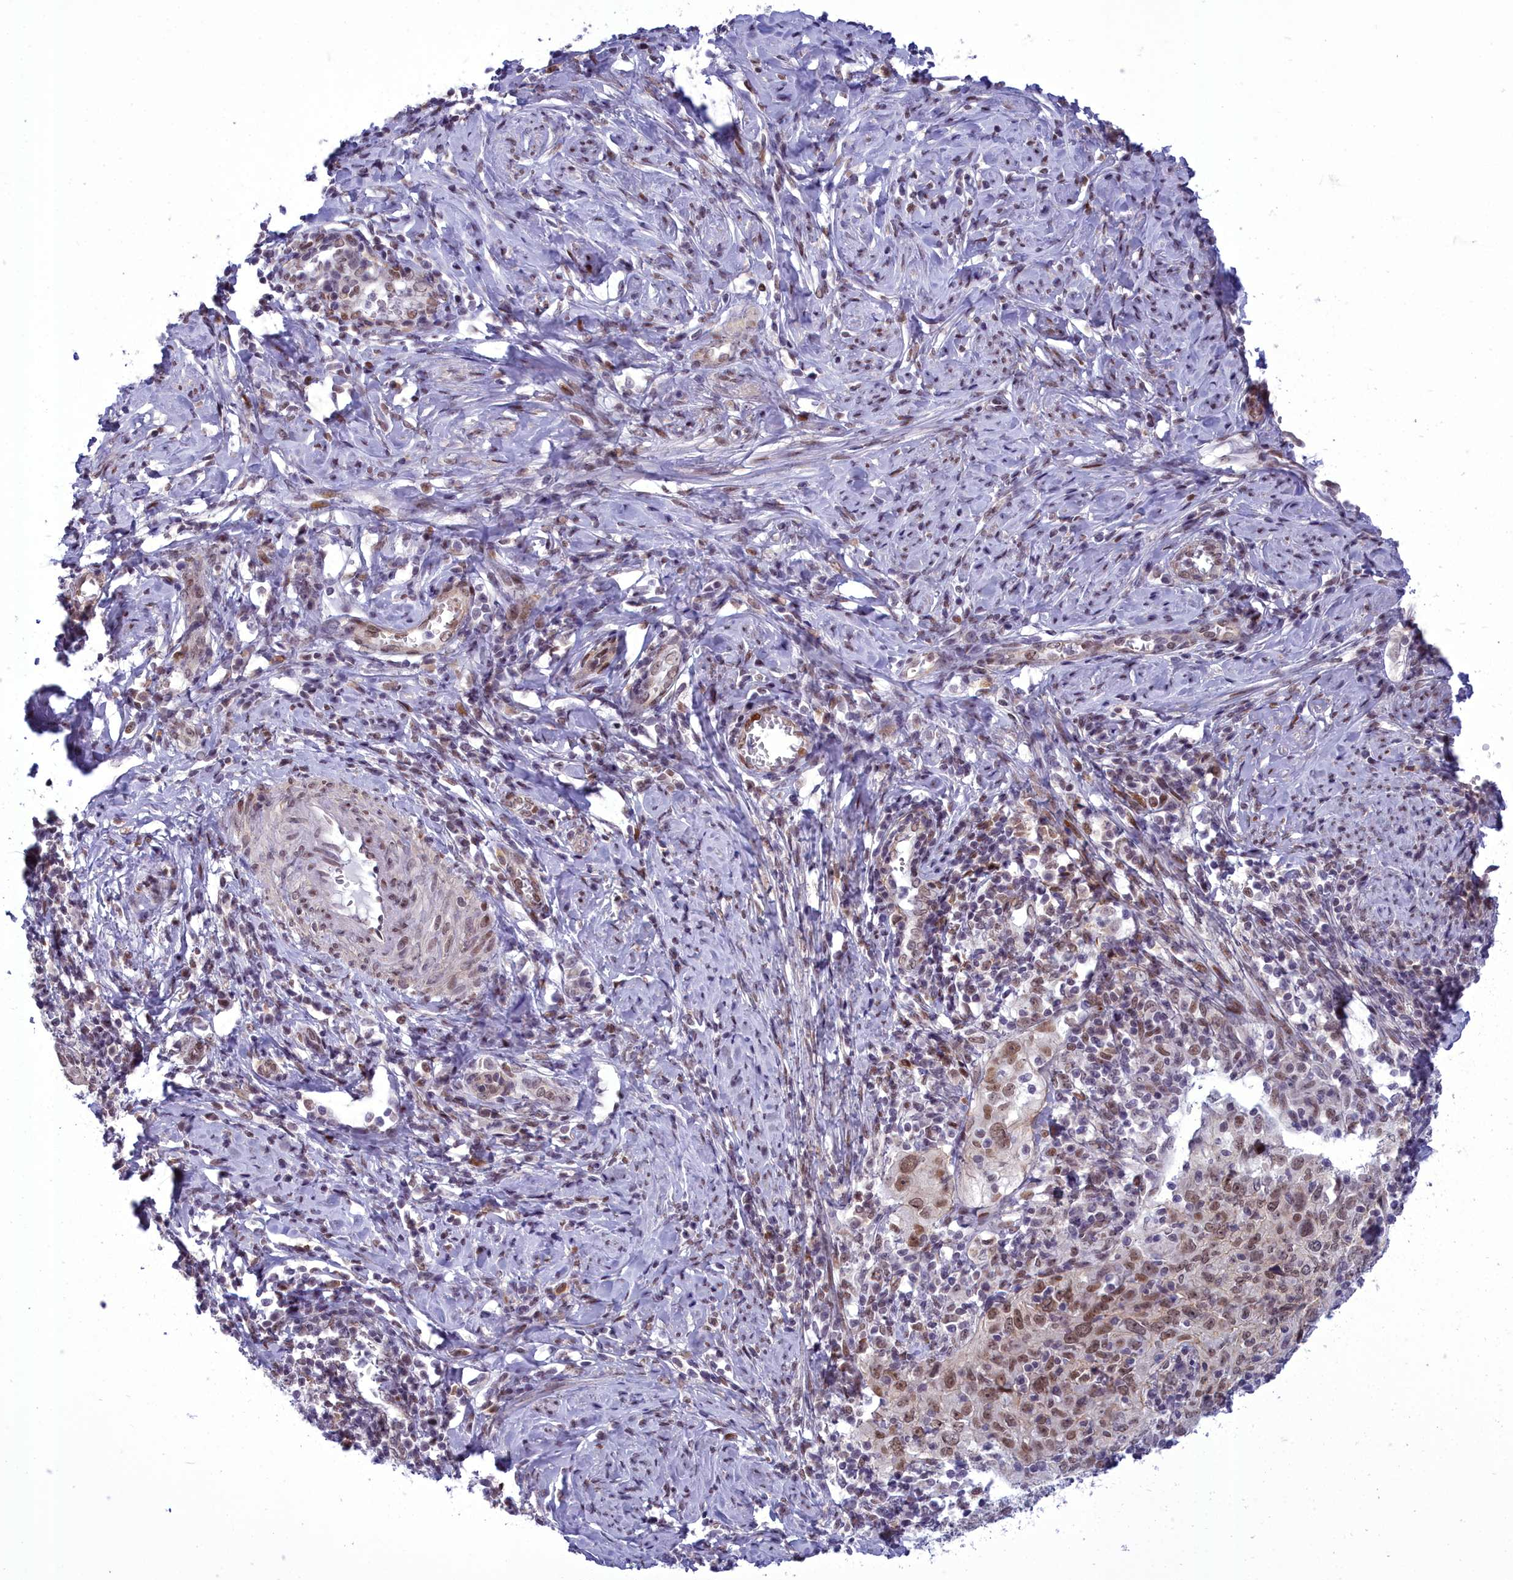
{"staining": {"intensity": "moderate", "quantity": ">75%", "location": "nuclear"}, "tissue": "cervical cancer", "cell_type": "Tumor cells", "image_type": "cancer", "snomed": [{"axis": "morphology", "description": "Normal tissue, NOS"}, {"axis": "morphology", "description": "Squamous cell carcinoma, NOS"}, {"axis": "topography", "description": "Cervix"}], "caption": "Immunohistochemistry (IHC) (DAB) staining of cervical cancer (squamous cell carcinoma) demonstrates moderate nuclear protein positivity in about >75% of tumor cells.", "gene": "CEACAM19", "patient": {"sex": "female", "age": 31}}